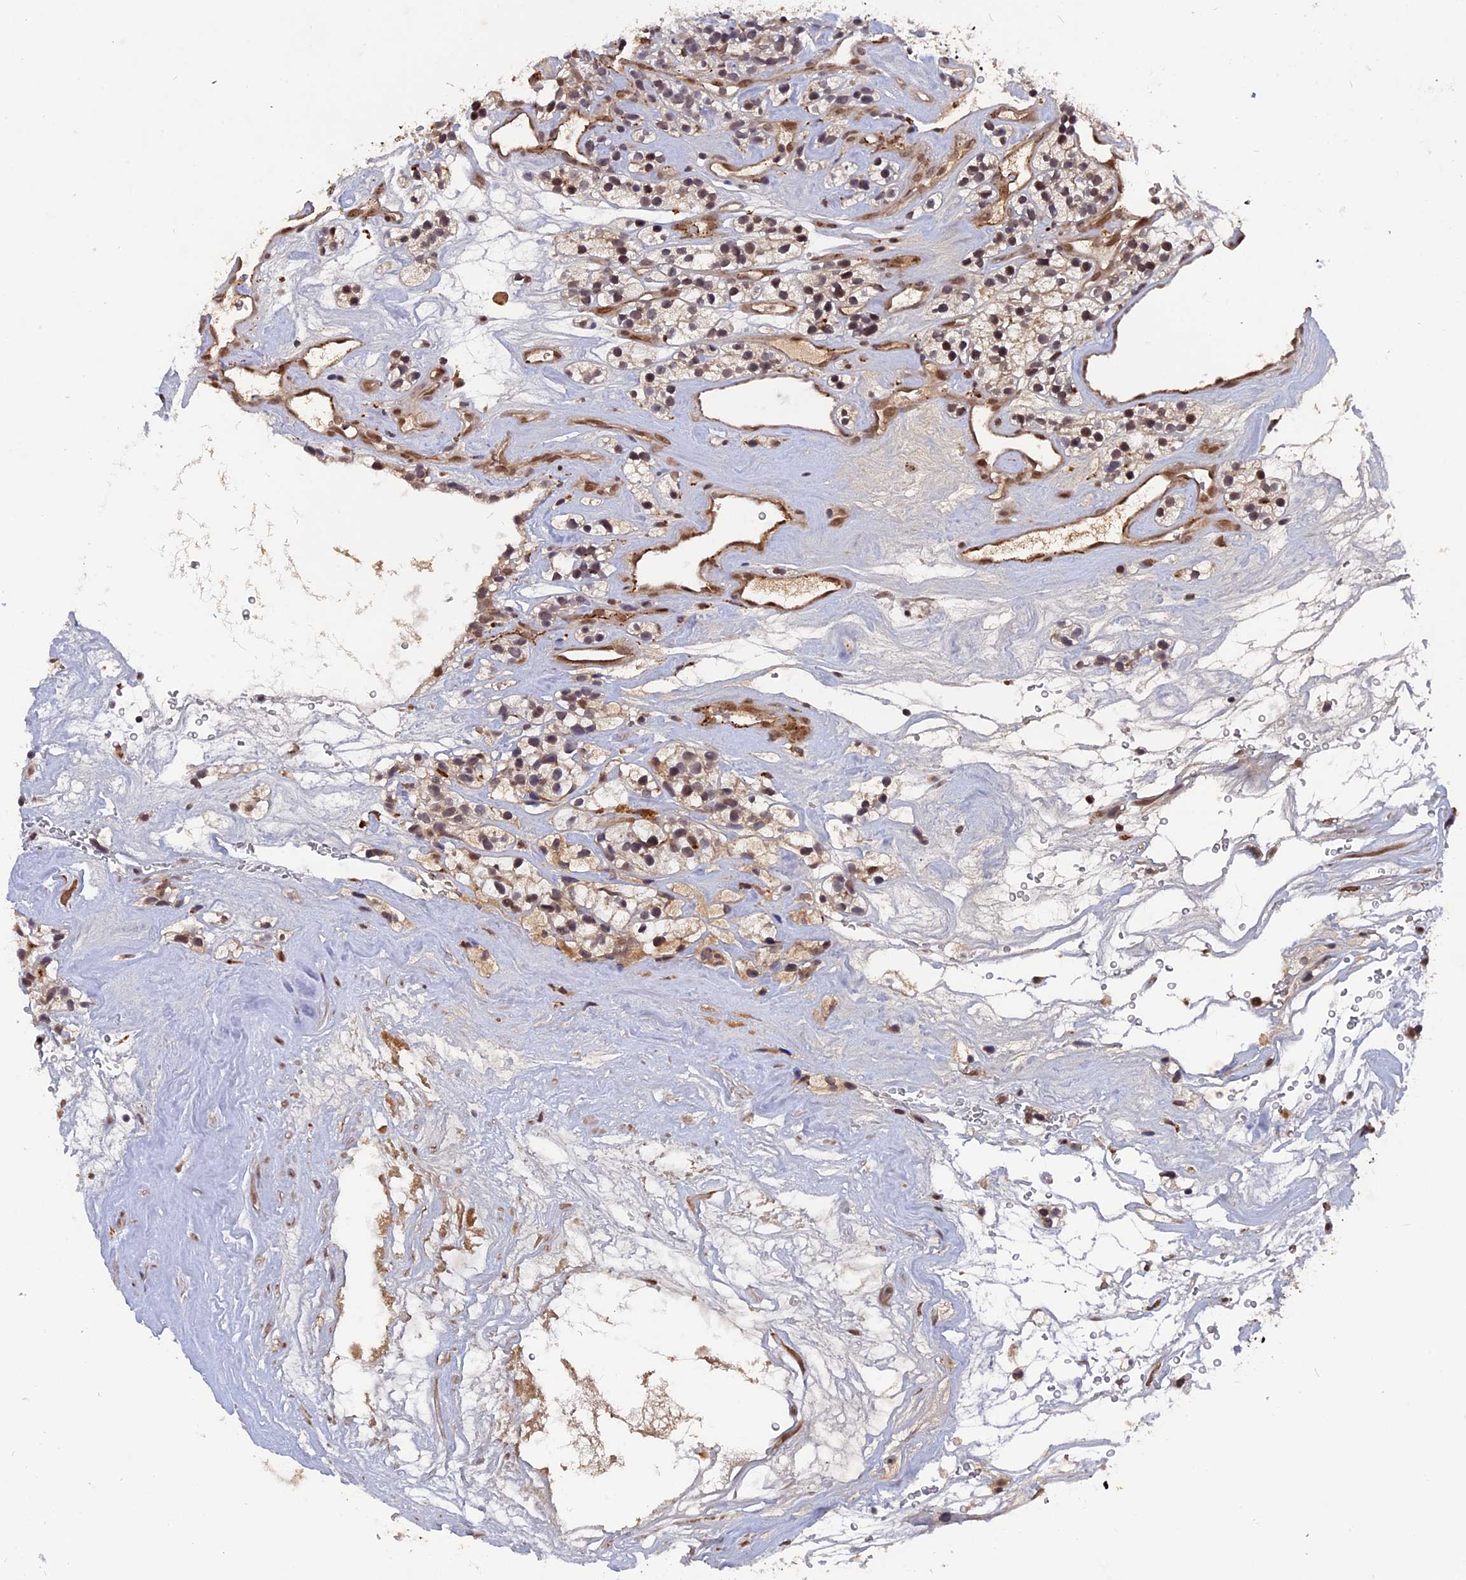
{"staining": {"intensity": "weak", "quantity": "<25%", "location": "nuclear"}, "tissue": "renal cancer", "cell_type": "Tumor cells", "image_type": "cancer", "snomed": [{"axis": "morphology", "description": "Adenocarcinoma, NOS"}, {"axis": "topography", "description": "Kidney"}], "caption": "High power microscopy micrograph of an immunohistochemistry (IHC) histopathology image of renal cancer, revealing no significant staining in tumor cells.", "gene": "NOSIP", "patient": {"sex": "female", "age": 57}}